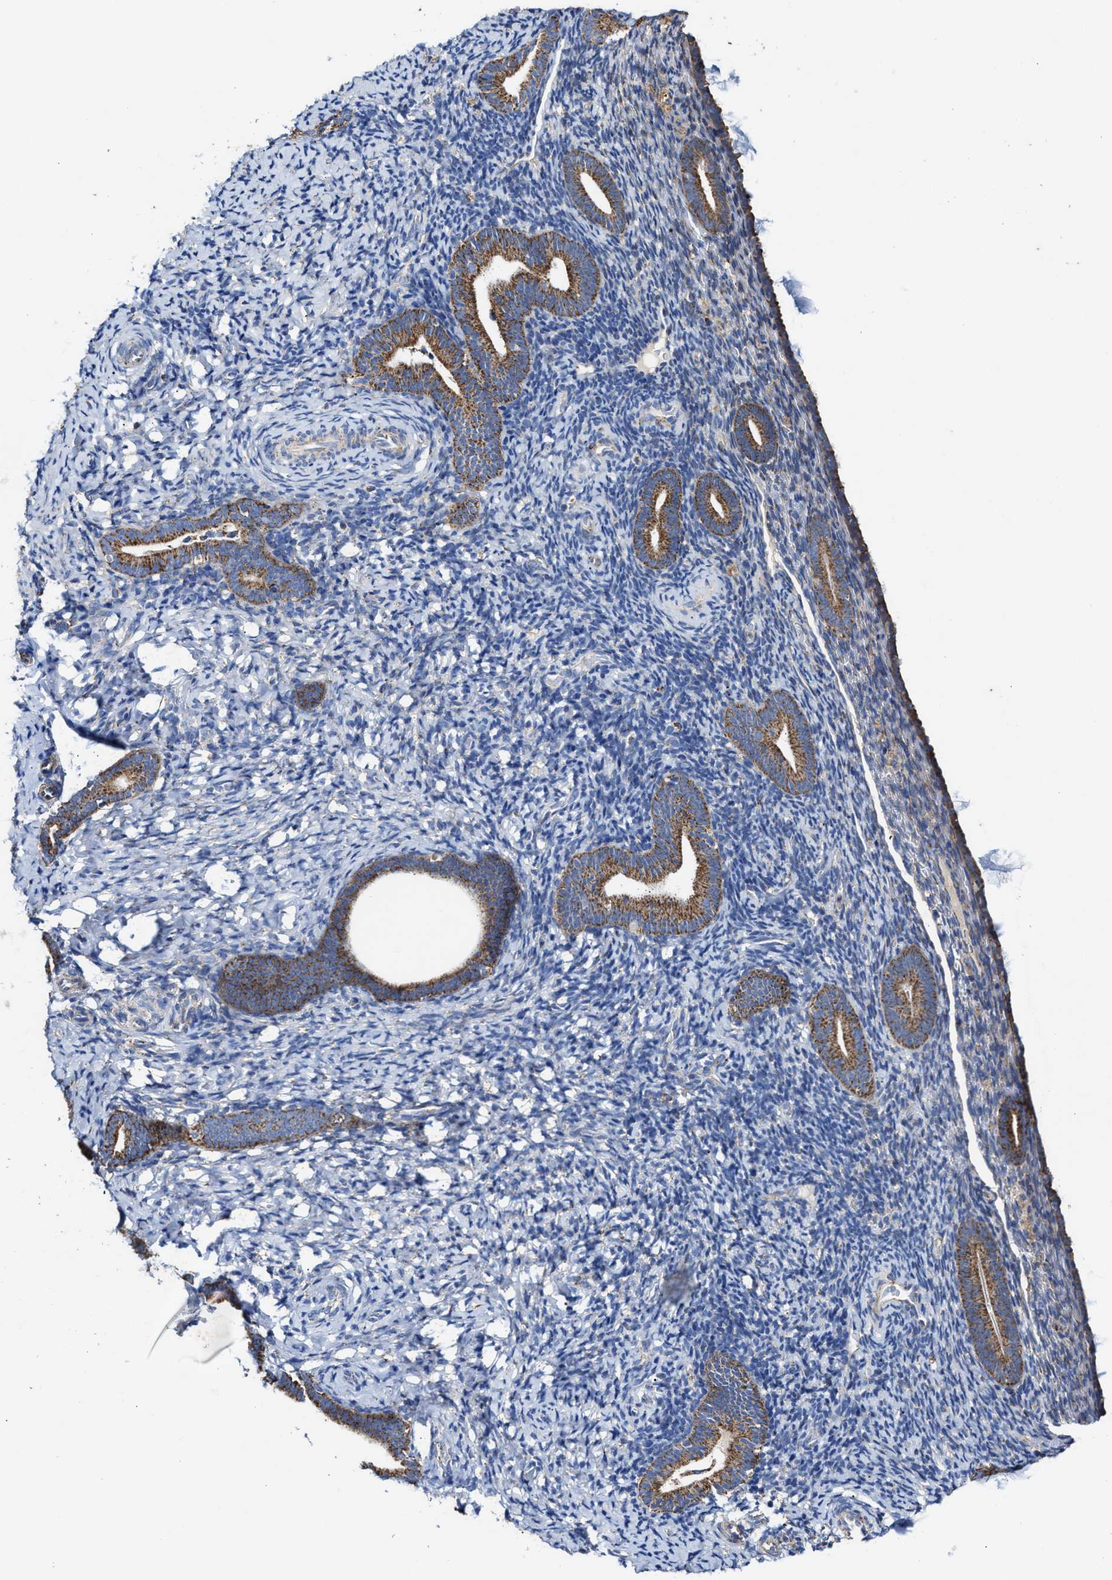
{"staining": {"intensity": "moderate", "quantity": "<25%", "location": "cytoplasmic/membranous"}, "tissue": "endometrium", "cell_type": "Cells in endometrial stroma", "image_type": "normal", "snomed": [{"axis": "morphology", "description": "Normal tissue, NOS"}, {"axis": "topography", "description": "Endometrium"}], "caption": "A low amount of moderate cytoplasmic/membranous positivity is appreciated in about <25% of cells in endometrial stroma in benign endometrium.", "gene": "MECR", "patient": {"sex": "female", "age": 51}}